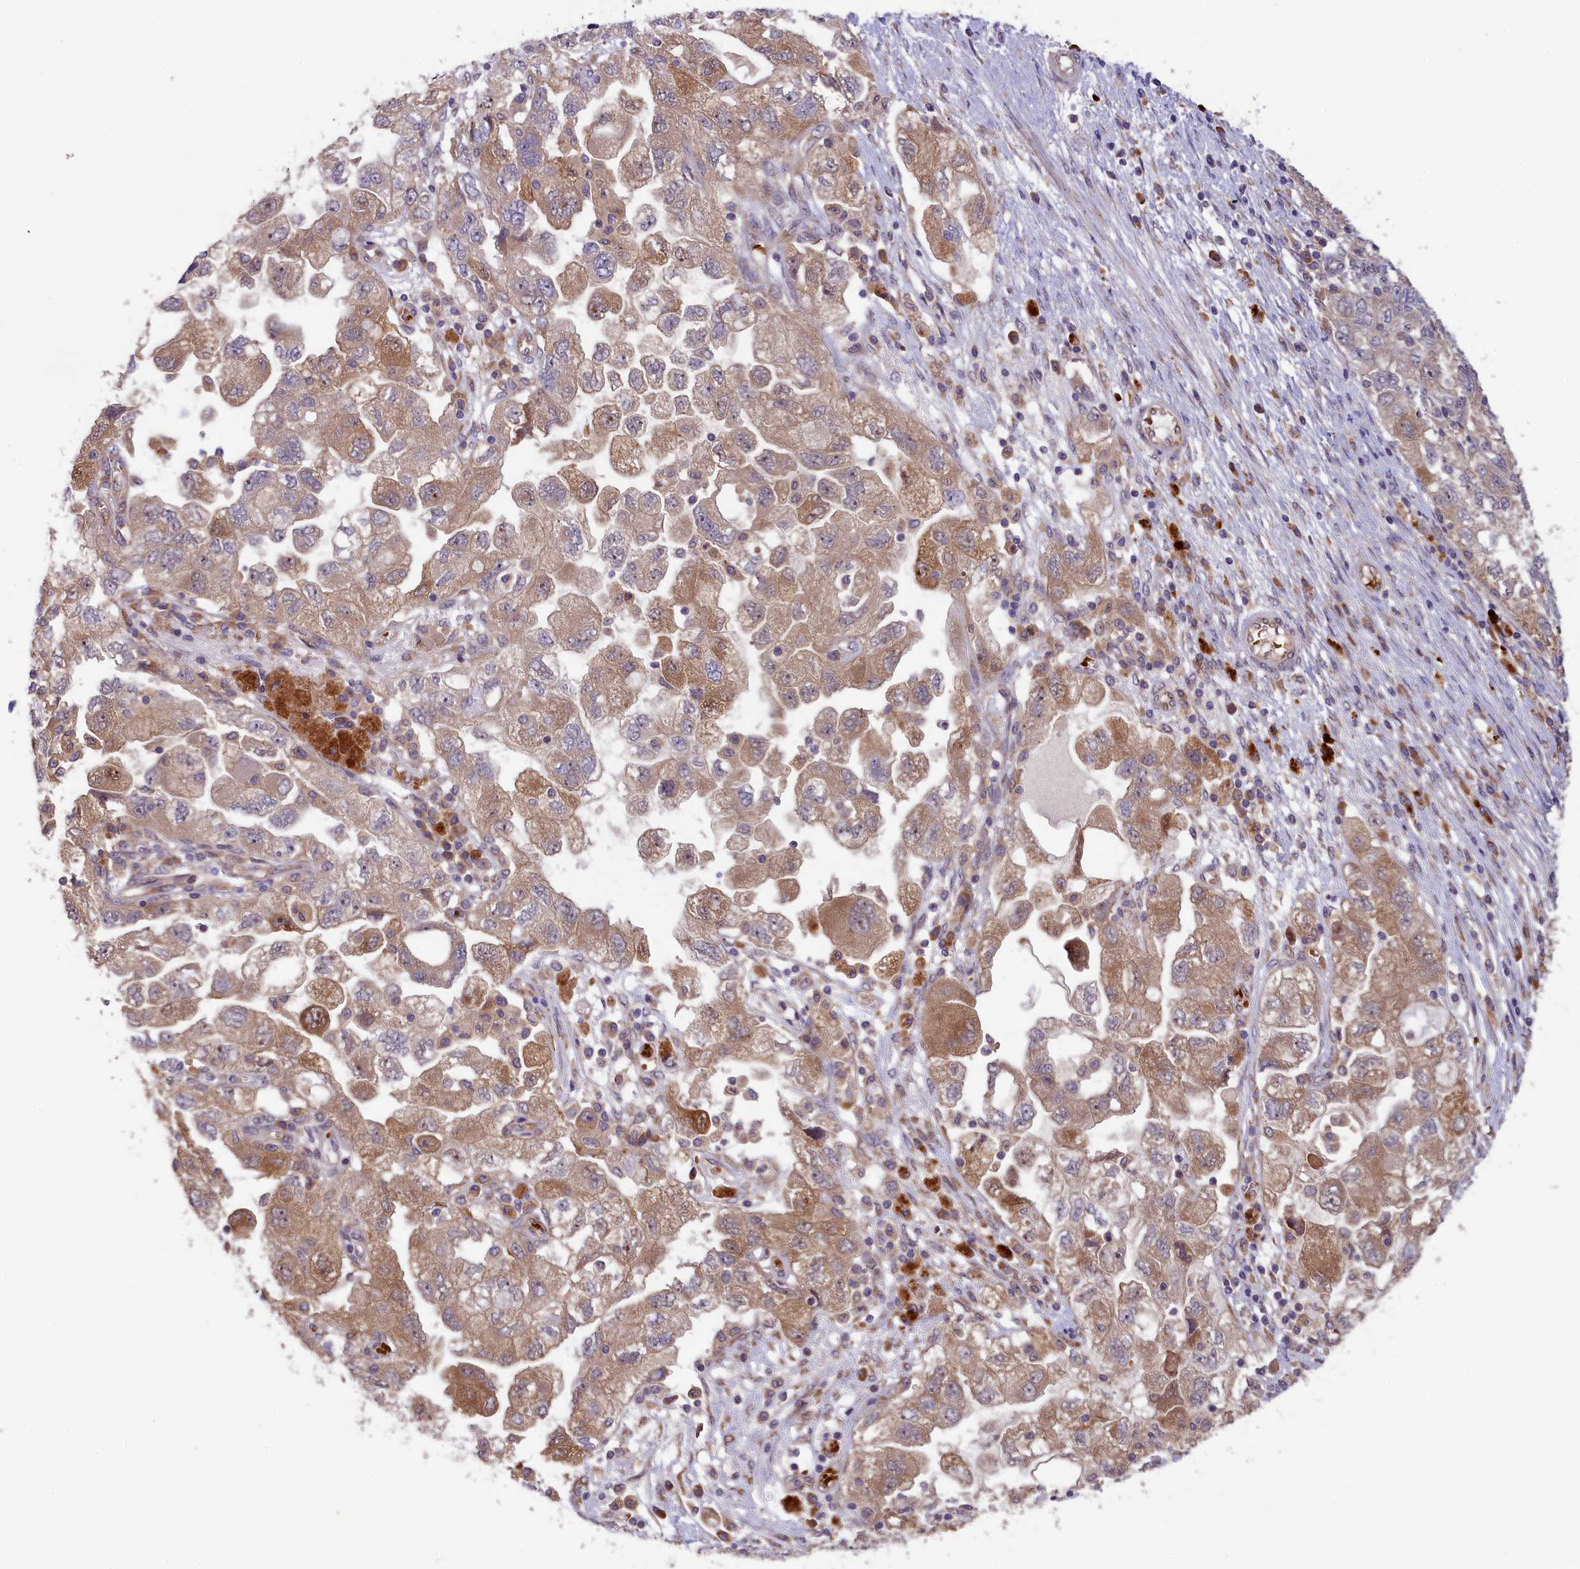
{"staining": {"intensity": "moderate", "quantity": ">75%", "location": "cytoplasmic/membranous"}, "tissue": "ovarian cancer", "cell_type": "Tumor cells", "image_type": "cancer", "snomed": [{"axis": "morphology", "description": "Carcinoma, NOS"}, {"axis": "morphology", "description": "Cystadenocarcinoma, serous, NOS"}, {"axis": "topography", "description": "Ovary"}], "caption": "Immunohistochemistry (IHC) of ovarian carcinoma reveals medium levels of moderate cytoplasmic/membranous staining in about >75% of tumor cells. The protein of interest is shown in brown color, while the nuclei are stained blue.", "gene": "CCDC9B", "patient": {"sex": "female", "age": 69}}